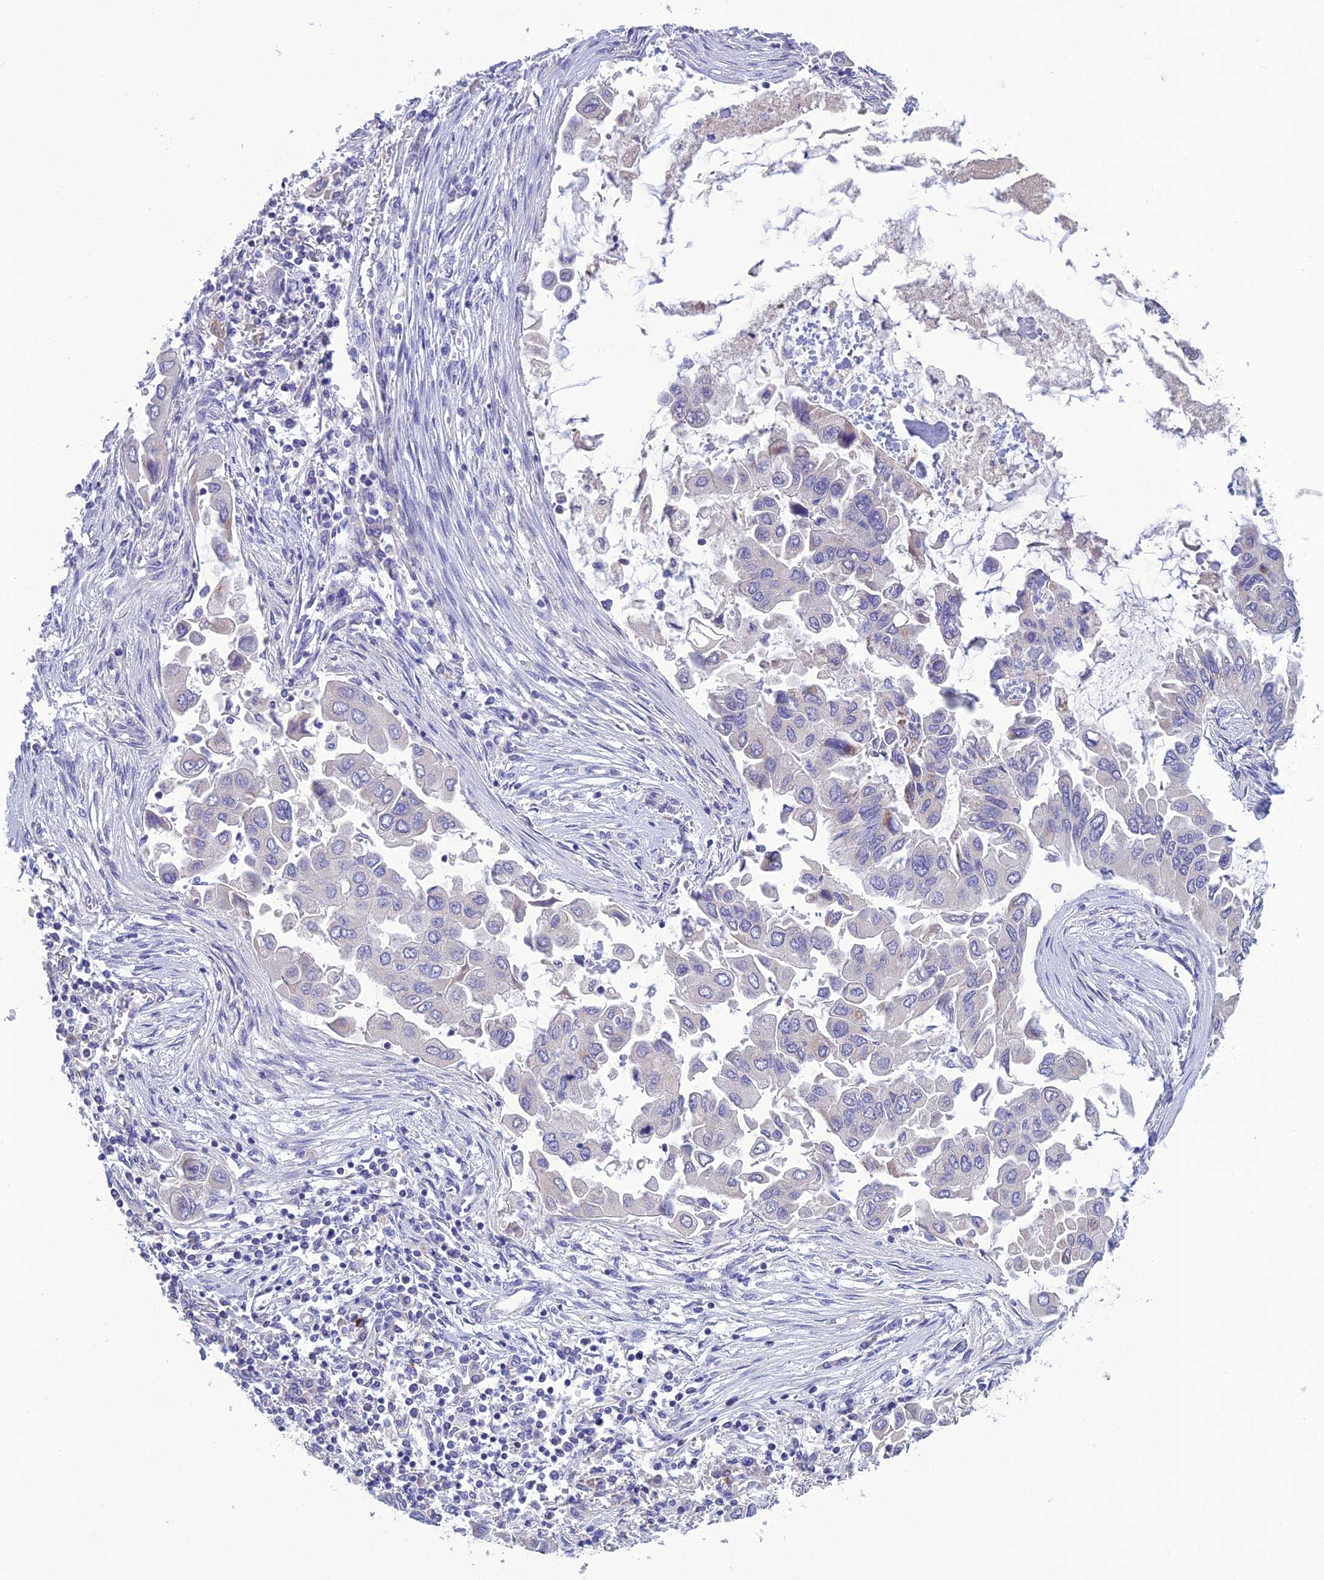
{"staining": {"intensity": "negative", "quantity": "none", "location": "none"}, "tissue": "lung cancer", "cell_type": "Tumor cells", "image_type": "cancer", "snomed": [{"axis": "morphology", "description": "Adenocarcinoma, NOS"}, {"axis": "topography", "description": "Lung"}], "caption": "The micrograph exhibits no staining of tumor cells in lung cancer (adenocarcinoma).", "gene": "BHMT2", "patient": {"sex": "female", "age": 76}}